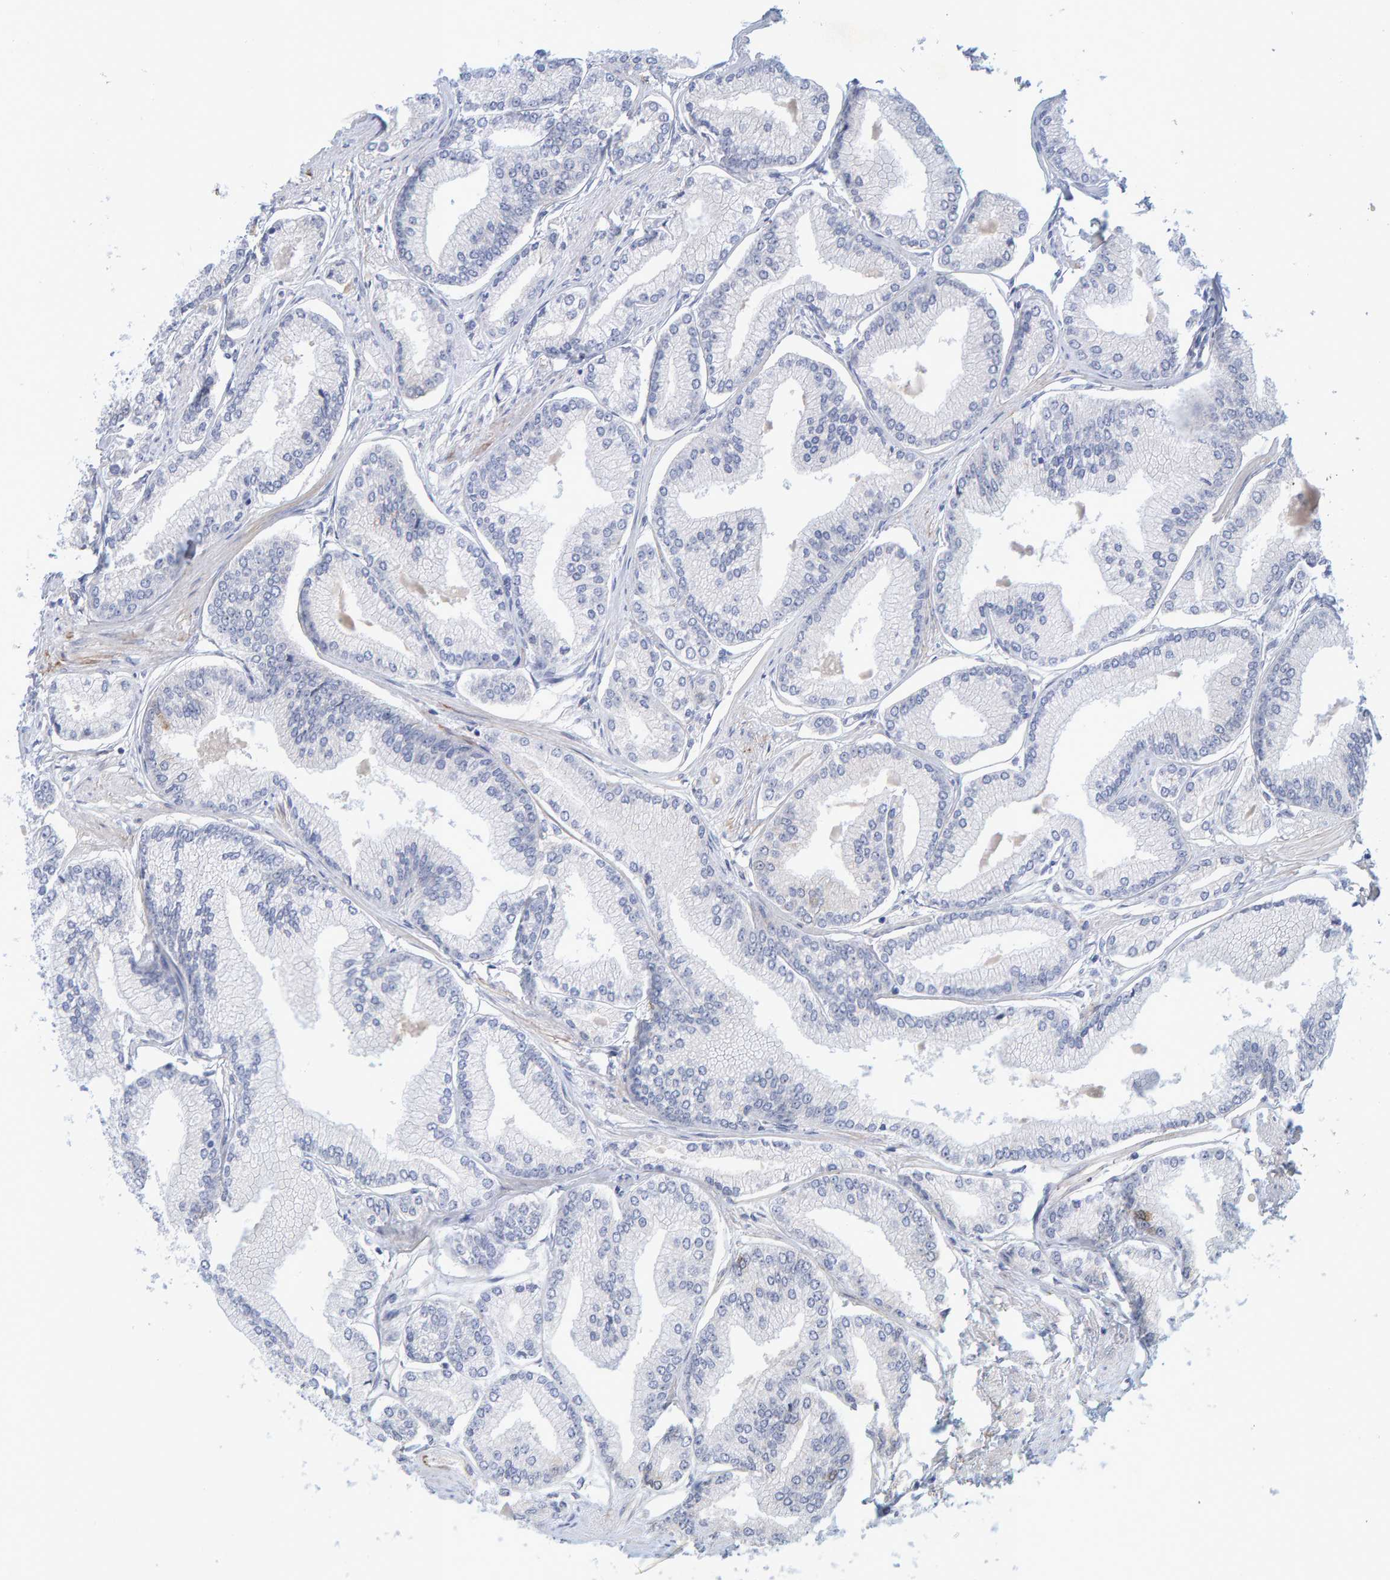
{"staining": {"intensity": "negative", "quantity": "none", "location": "none"}, "tissue": "prostate cancer", "cell_type": "Tumor cells", "image_type": "cancer", "snomed": [{"axis": "morphology", "description": "Adenocarcinoma, Low grade"}, {"axis": "topography", "description": "Prostate"}], "caption": "High magnification brightfield microscopy of prostate adenocarcinoma (low-grade) stained with DAB (3,3'-diaminobenzidine) (brown) and counterstained with hematoxylin (blue): tumor cells show no significant staining. (Brightfield microscopy of DAB (3,3'-diaminobenzidine) immunohistochemistry at high magnification).", "gene": "ZNF77", "patient": {"sex": "male", "age": 52}}